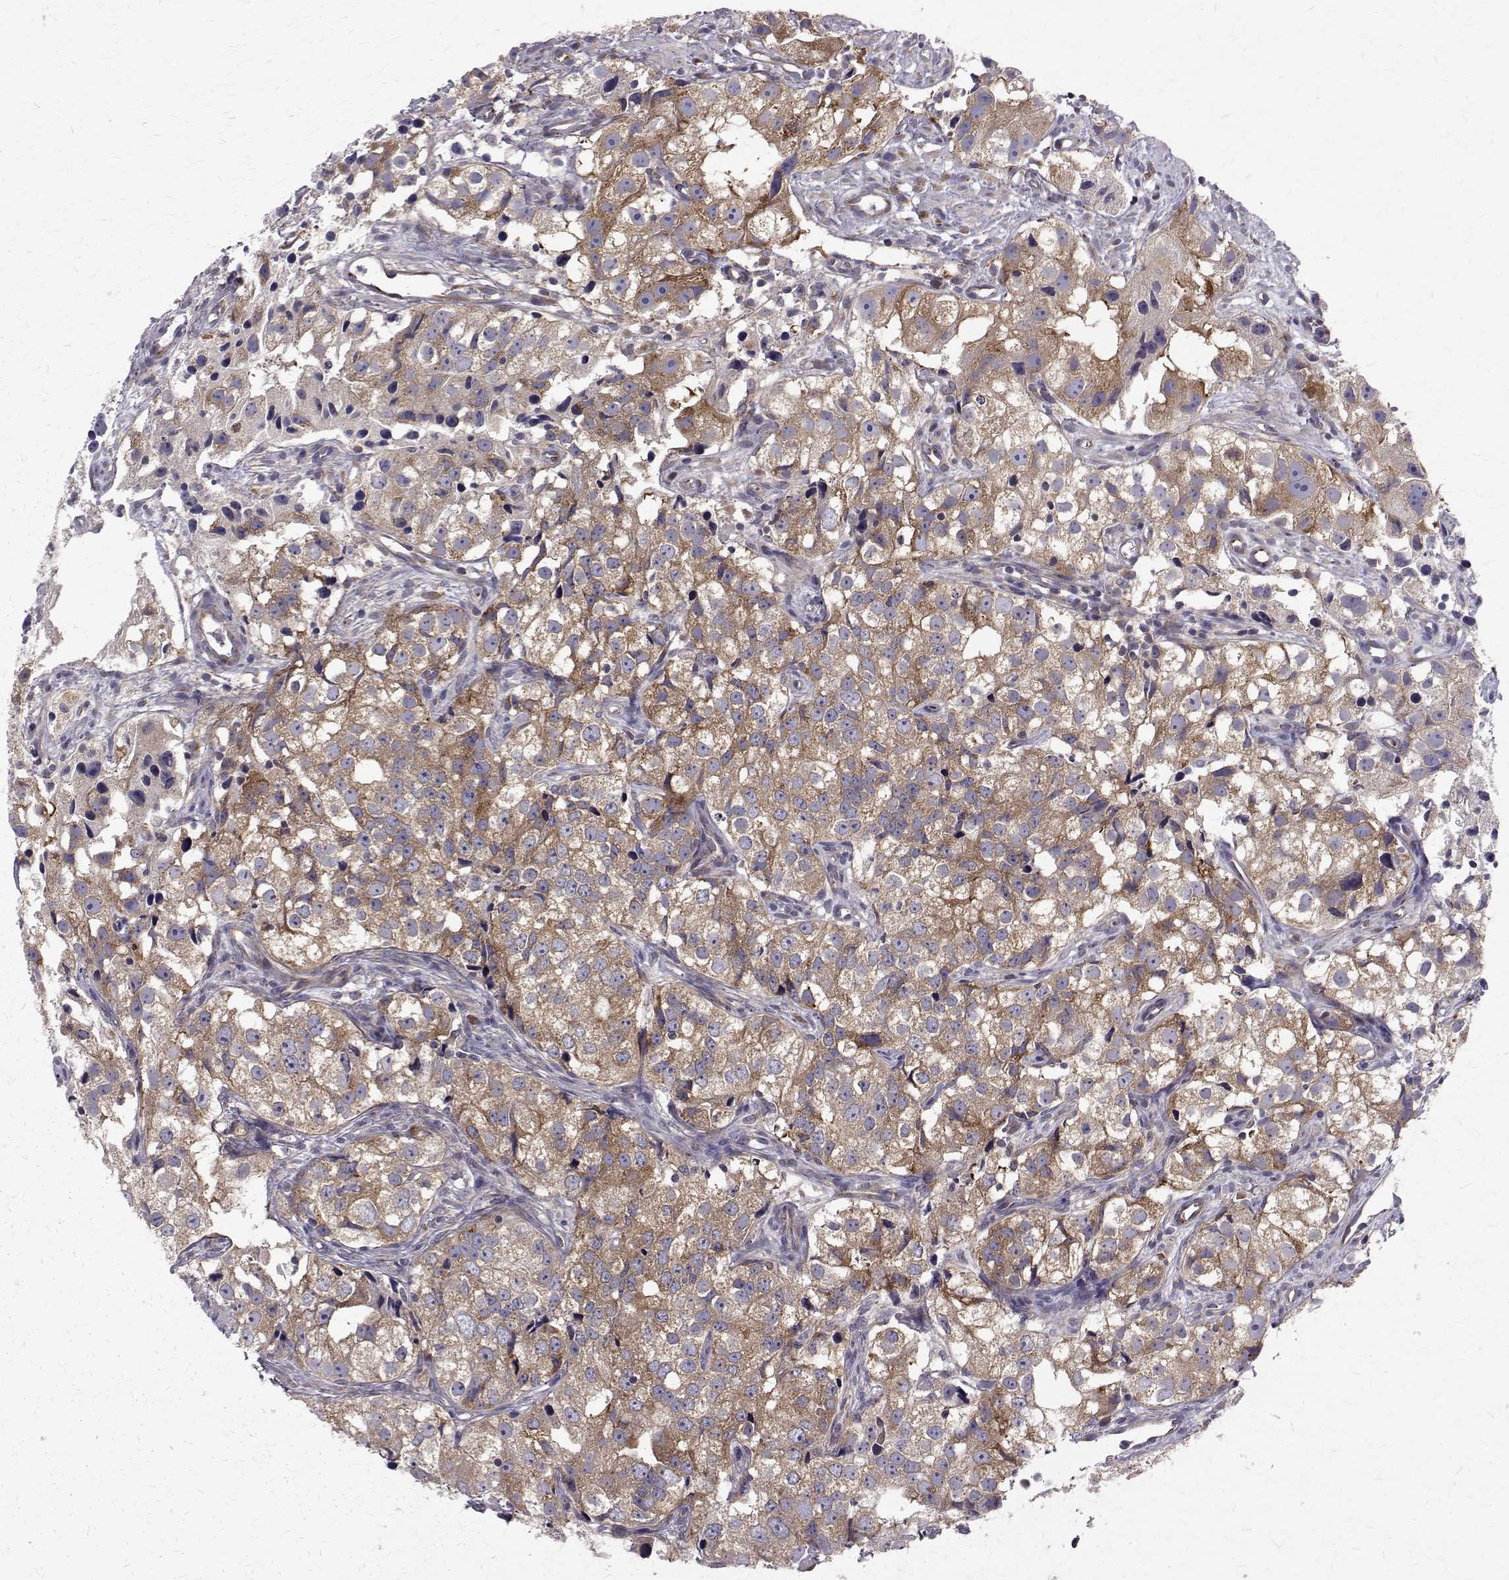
{"staining": {"intensity": "moderate", "quantity": "25%-75%", "location": "cytoplasmic/membranous"}, "tissue": "prostate cancer", "cell_type": "Tumor cells", "image_type": "cancer", "snomed": [{"axis": "morphology", "description": "Adenocarcinoma, High grade"}, {"axis": "topography", "description": "Prostate"}], "caption": "Human prostate cancer stained with a protein marker exhibits moderate staining in tumor cells.", "gene": "ARFGAP1", "patient": {"sex": "male", "age": 68}}